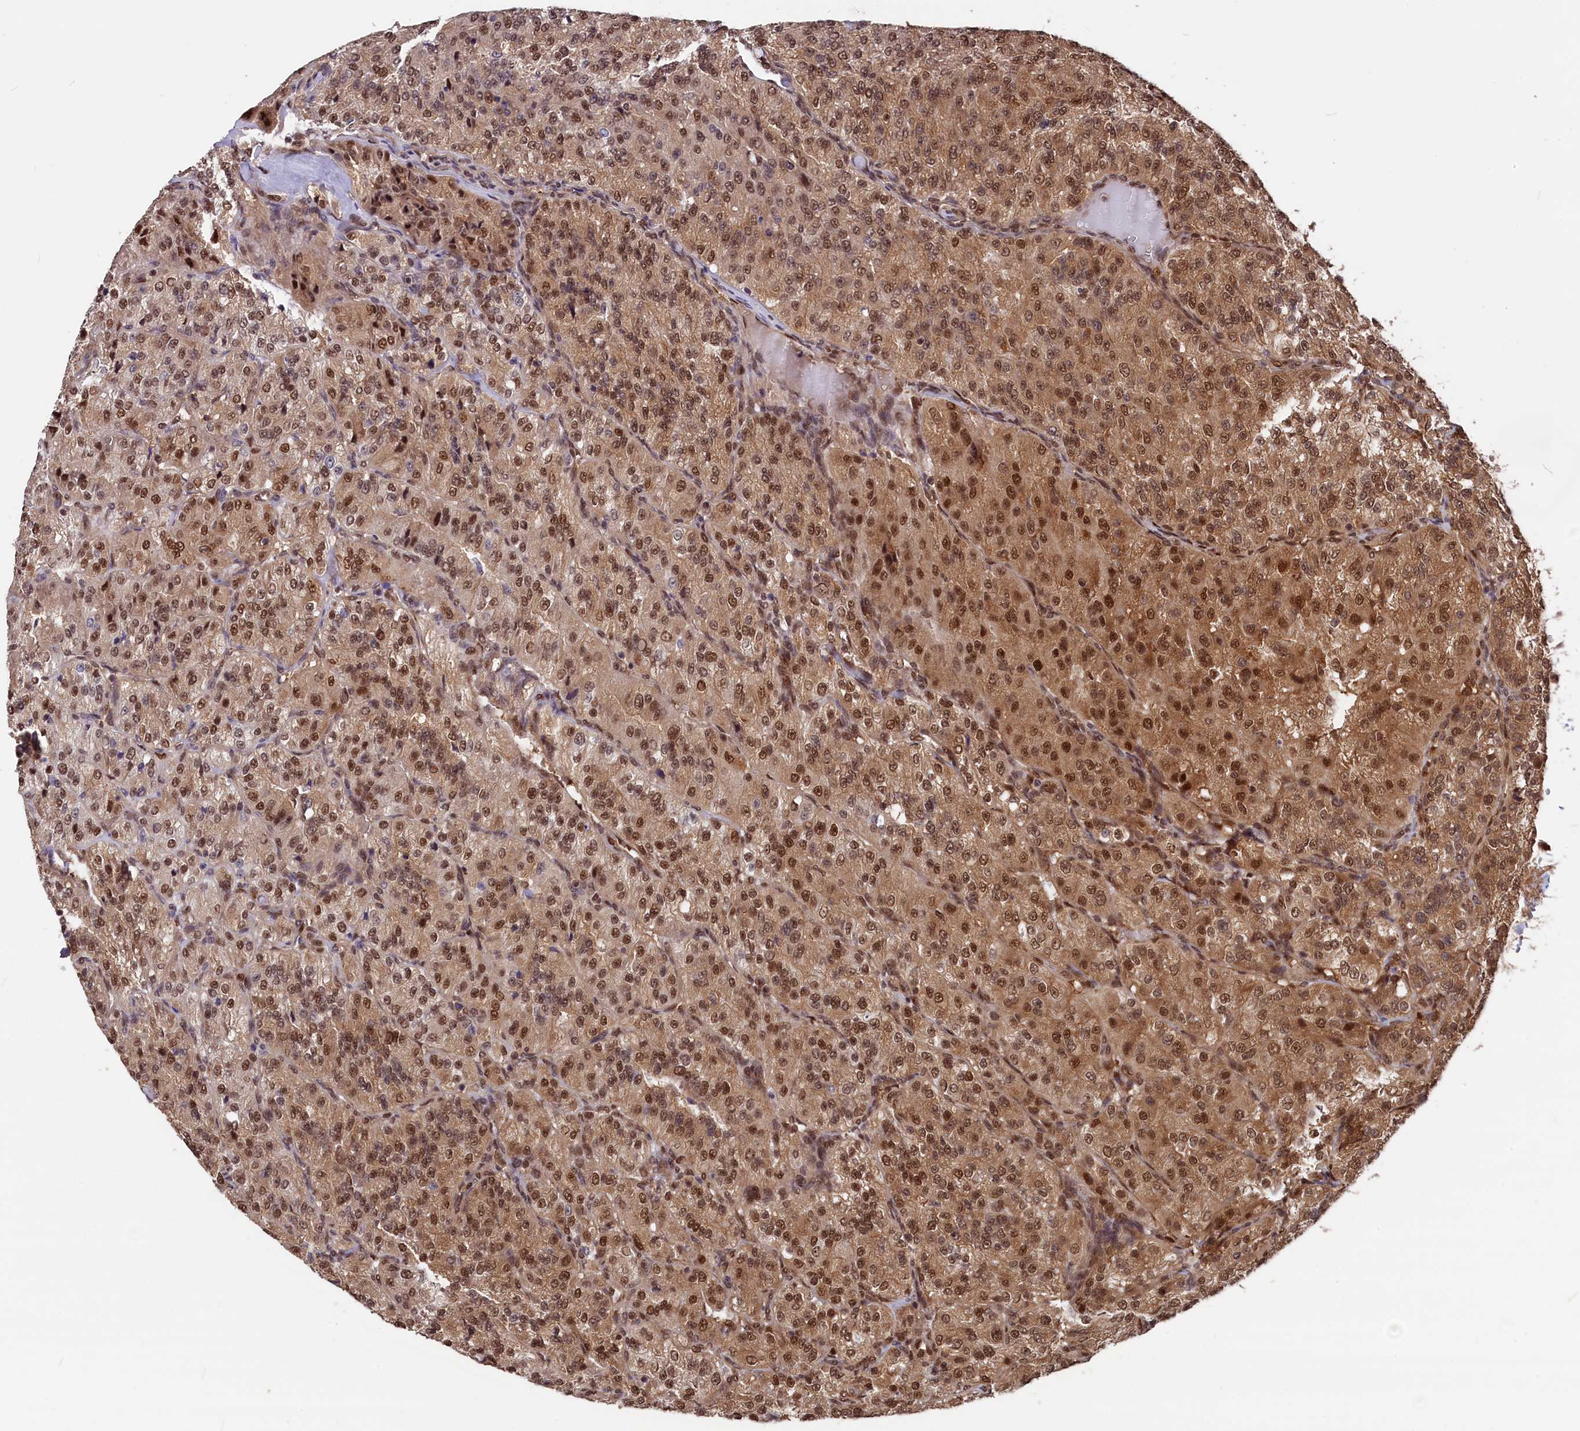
{"staining": {"intensity": "moderate", "quantity": ">75%", "location": "cytoplasmic/membranous,nuclear"}, "tissue": "renal cancer", "cell_type": "Tumor cells", "image_type": "cancer", "snomed": [{"axis": "morphology", "description": "Adenocarcinoma, NOS"}, {"axis": "topography", "description": "Kidney"}], "caption": "Protein expression analysis of human adenocarcinoma (renal) reveals moderate cytoplasmic/membranous and nuclear expression in approximately >75% of tumor cells.", "gene": "ADRM1", "patient": {"sex": "female", "age": 63}}